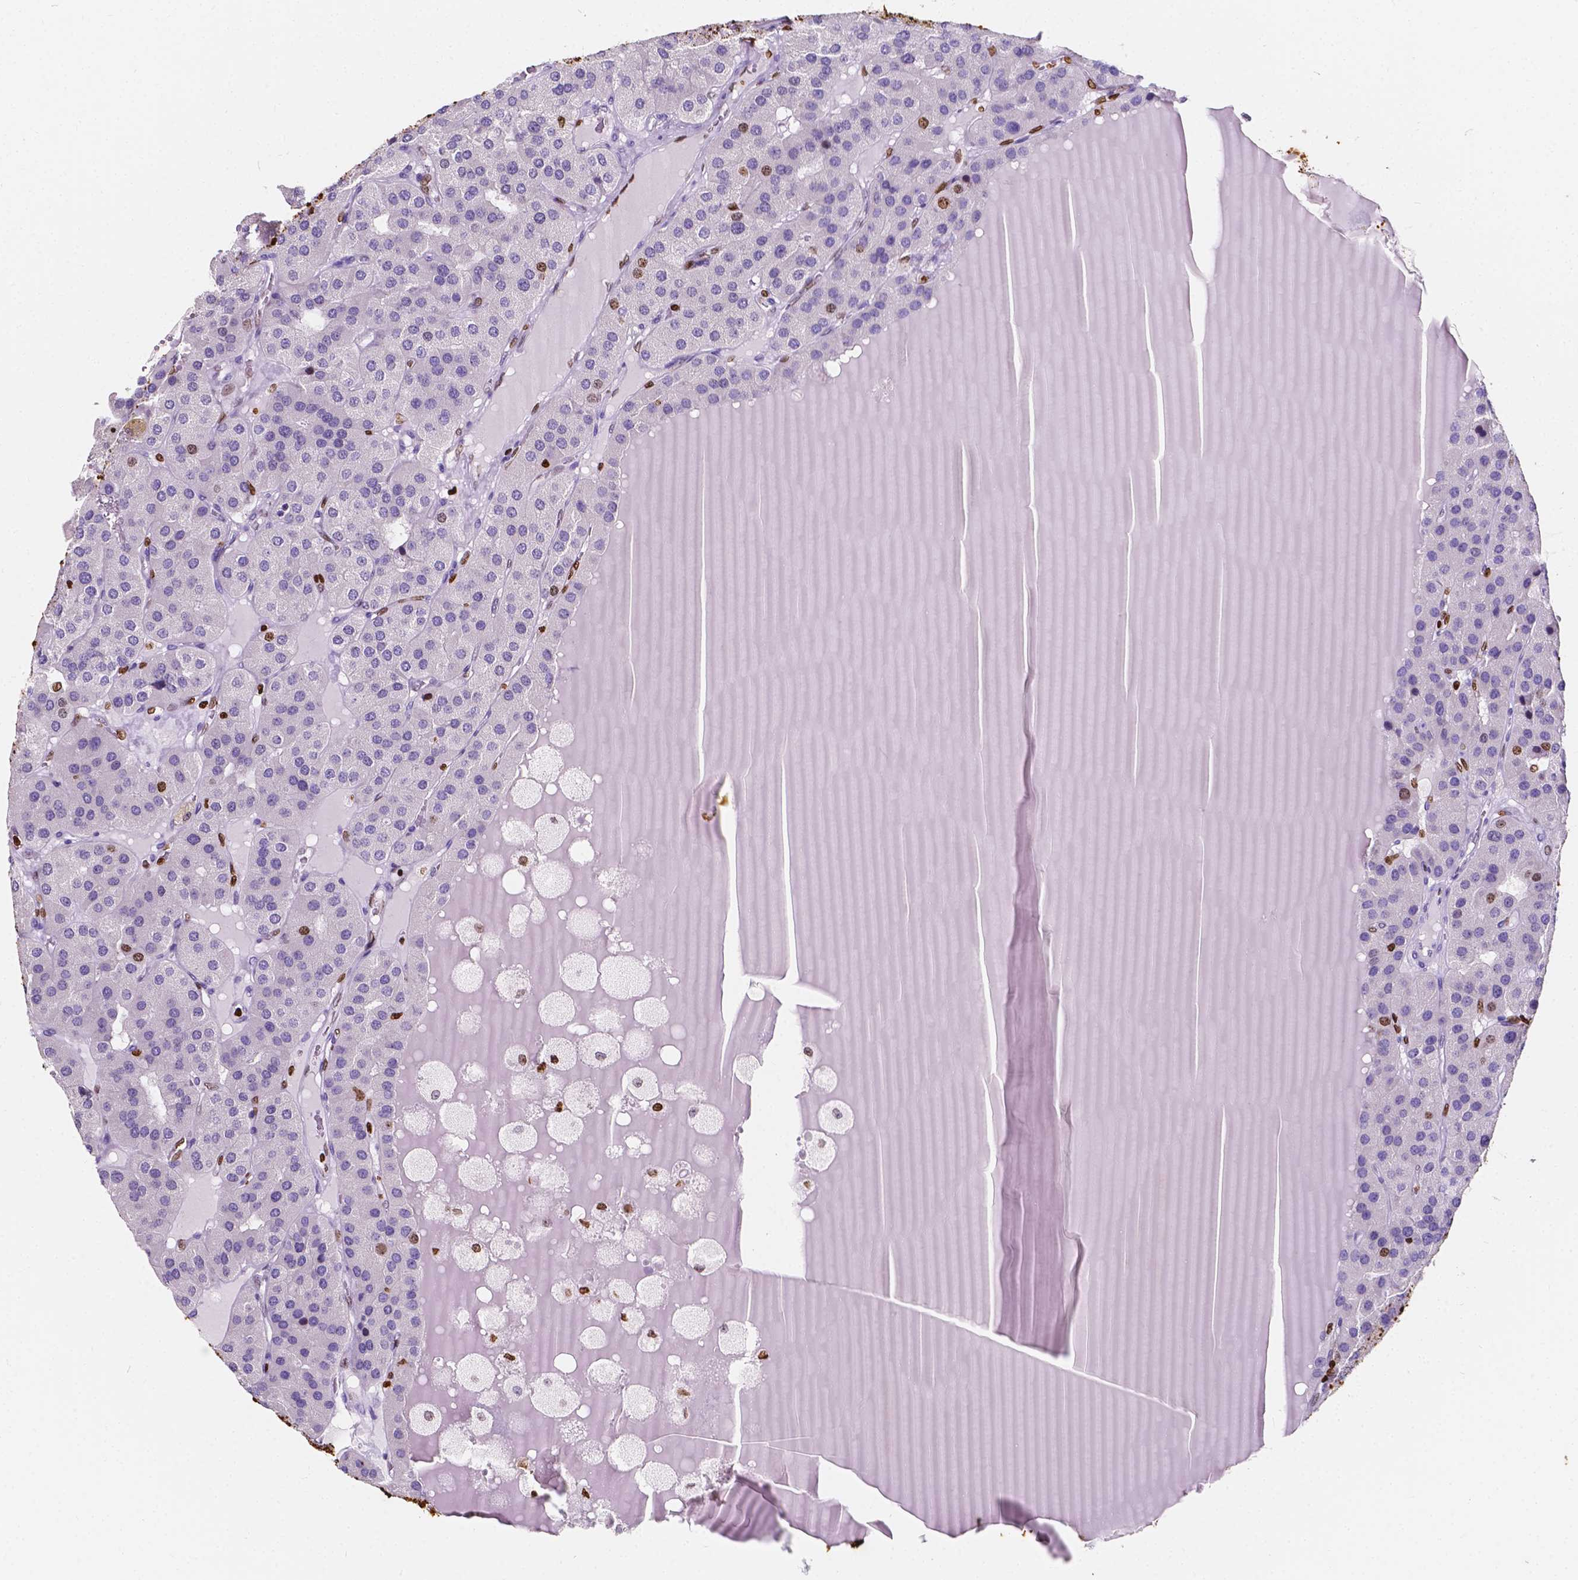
{"staining": {"intensity": "moderate", "quantity": "<25%", "location": "nuclear"}, "tissue": "parathyroid gland", "cell_type": "Glandular cells", "image_type": "normal", "snomed": [{"axis": "morphology", "description": "Normal tissue, NOS"}, {"axis": "morphology", "description": "Adenoma, NOS"}, {"axis": "topography", "description": "Parathyroid gland"}], "caption": "An IHC image of benign tissue is shown. Protein staining in brown highlights moderate nuclear positivity in parathyroid gland within glandular cells. The protein is stained brown, and the nuclei are stained in blue (DAB IHC with brightfield microscopy, high magnification).", "gene": "CBY3", "patient": {"sex": "female", "age": 86}}